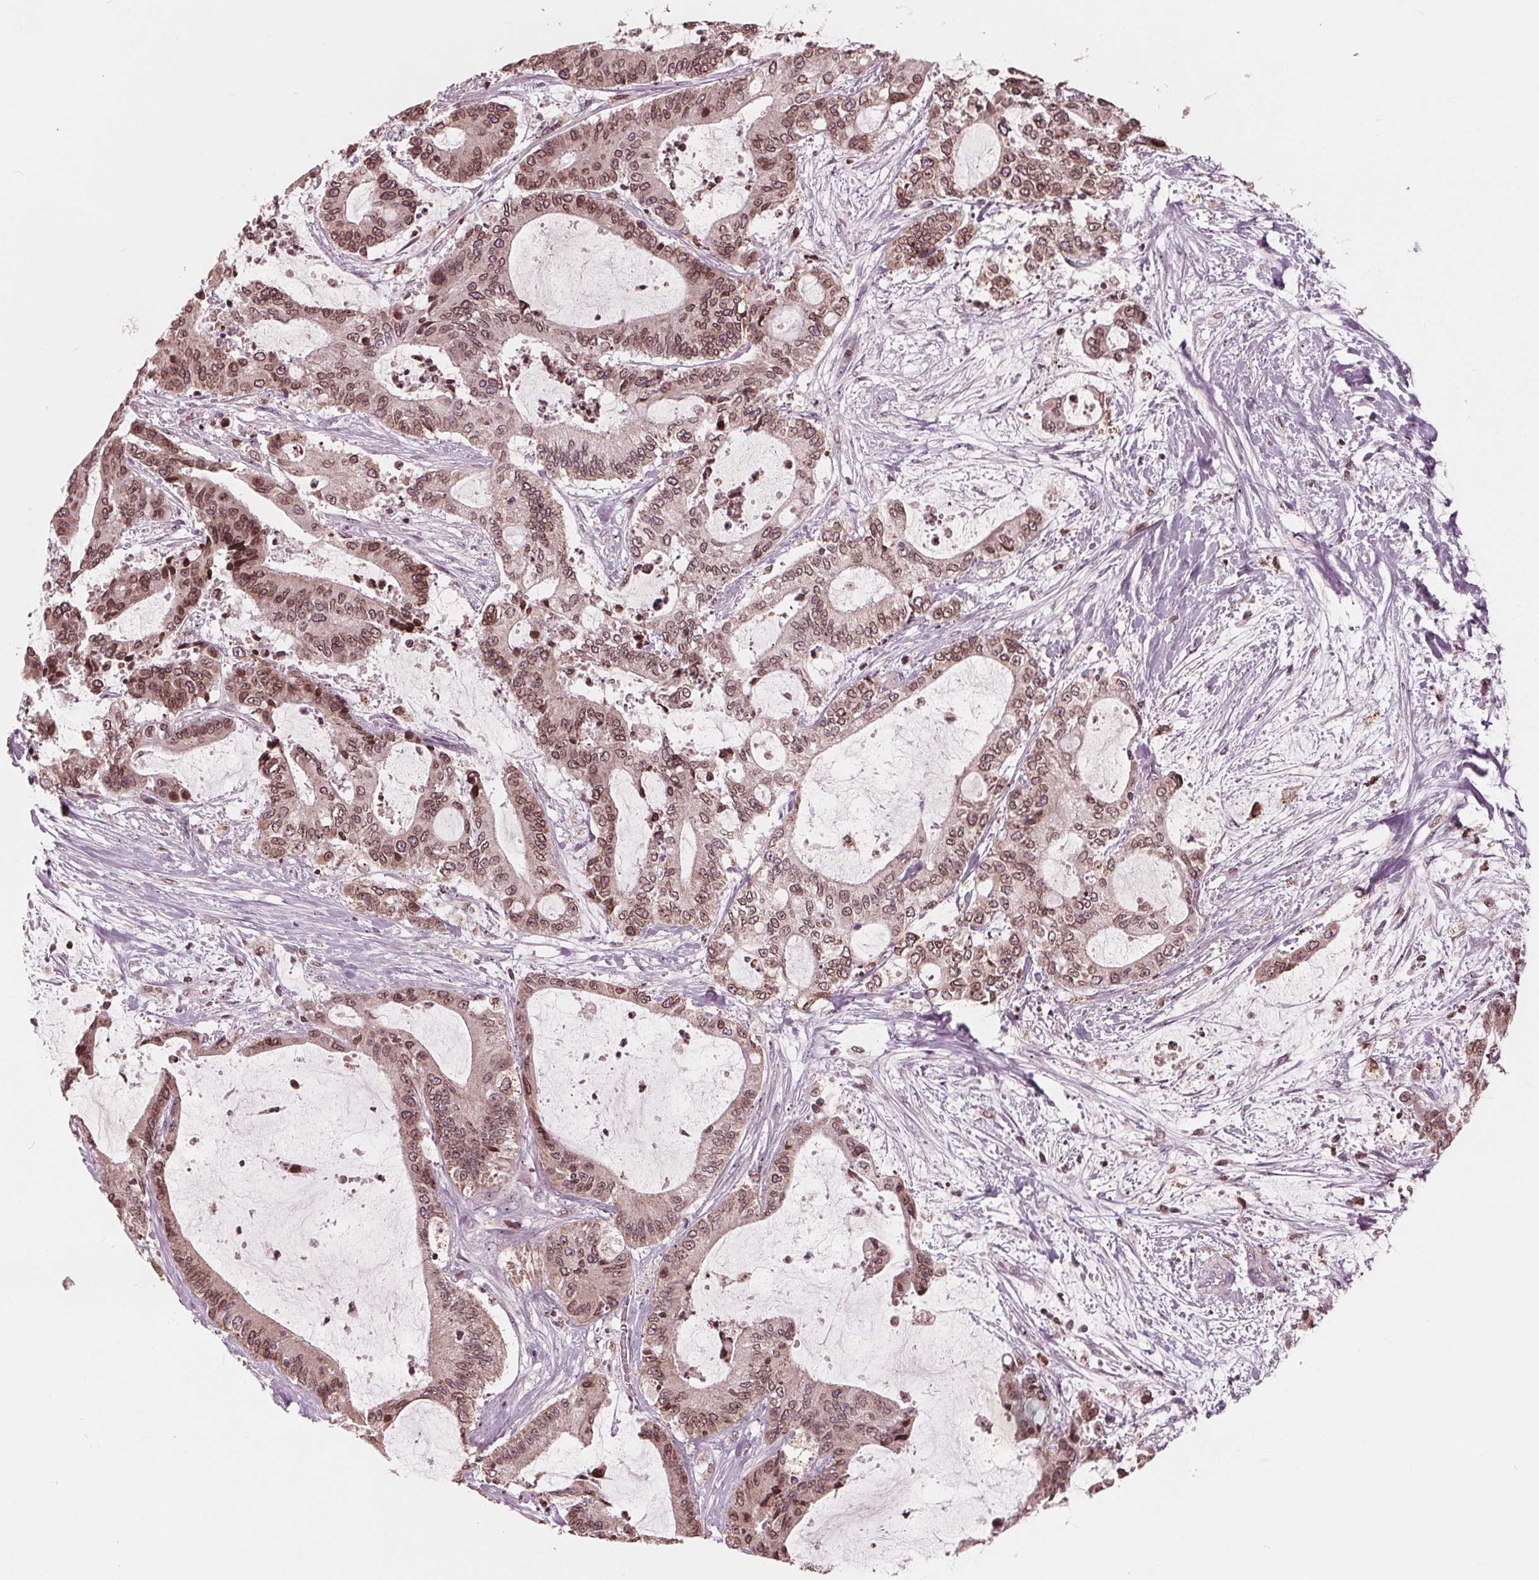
{"staining": {"intensity": "moderate", "quantity": ">75%", "location": "nuclear"}, "tissue": "liver cancer", "cell_type": "Tumor cells", "image_type": "cancer", "snomed": [{"axis": "morphology", "description": "Cholangiocarcinoma"}, {"axis": "topography", "description": "Liver"}], "caption": "This micrograph shows immunohistochemistry staining of liver cancer (cholangiocarcinoma), with medium moderate nuclear positivity in about >75% of tumor cells.", "gene": "NUP210", "patient": {"sex": "female", "age": 73}}